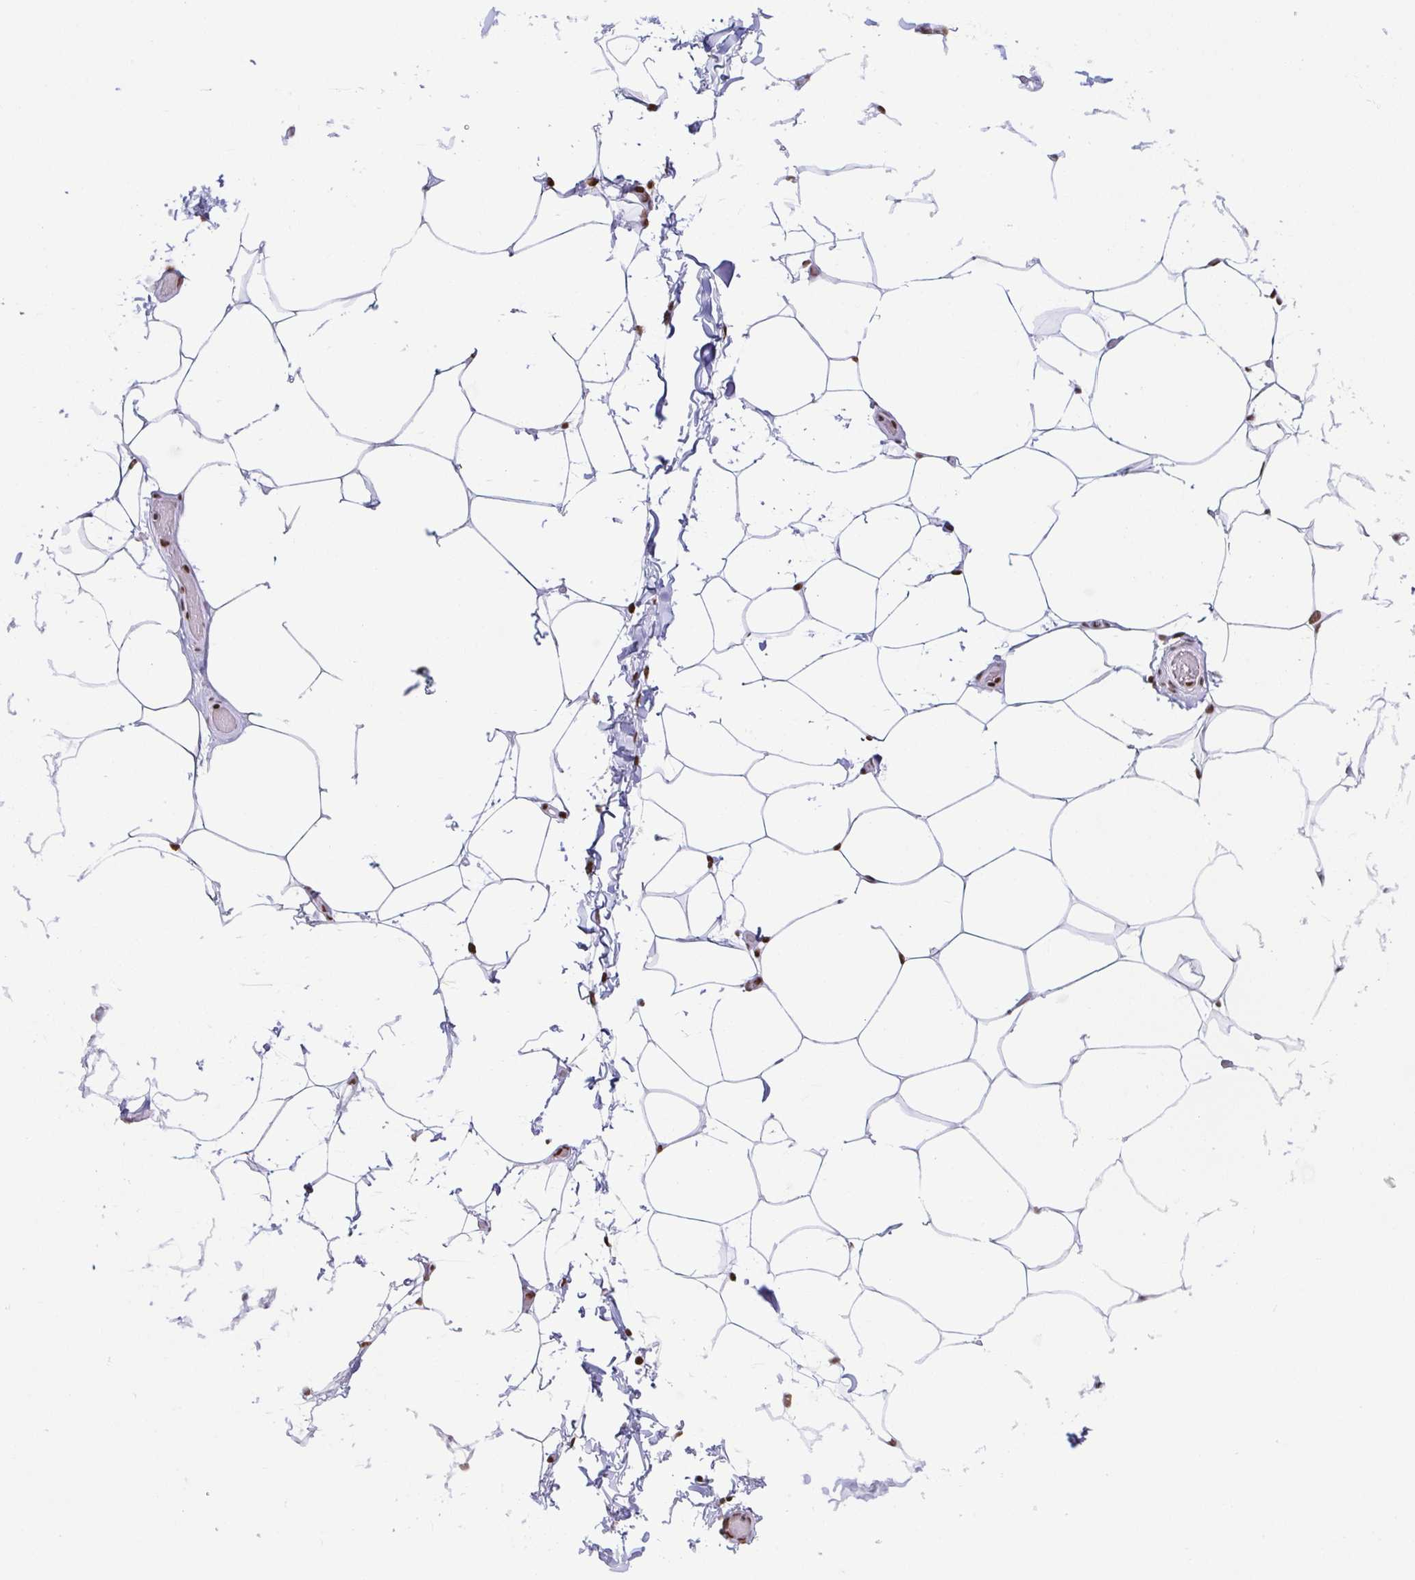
{"staining": {"intensity": "moderate", "quantity": "<25%", "location": "nuclear"}, "tissue": "adipose tissue", "cell_type": "Adipocytes", "image_type": "normal", "snomed": [{"axis": "morphology", "description": "Normal tissue, NOS"}, {"axis": "topography", "description": "Soft tissue"}, {"axis": "topography", "description": "Adipose tissue"}, {"axis": "topography", "description": "Vascular tissue"}, {"axis": "topography", "description": "Peripheral nerve tissue"}], "caption": "Approximately <25% of adipocytes in benign adipose tissue exhibit moderate nuclear protein expression as visualized by brown immunohistochemical staining.", "gene": "EWSR1", "patient": {"sex": "male", "age": 29}}